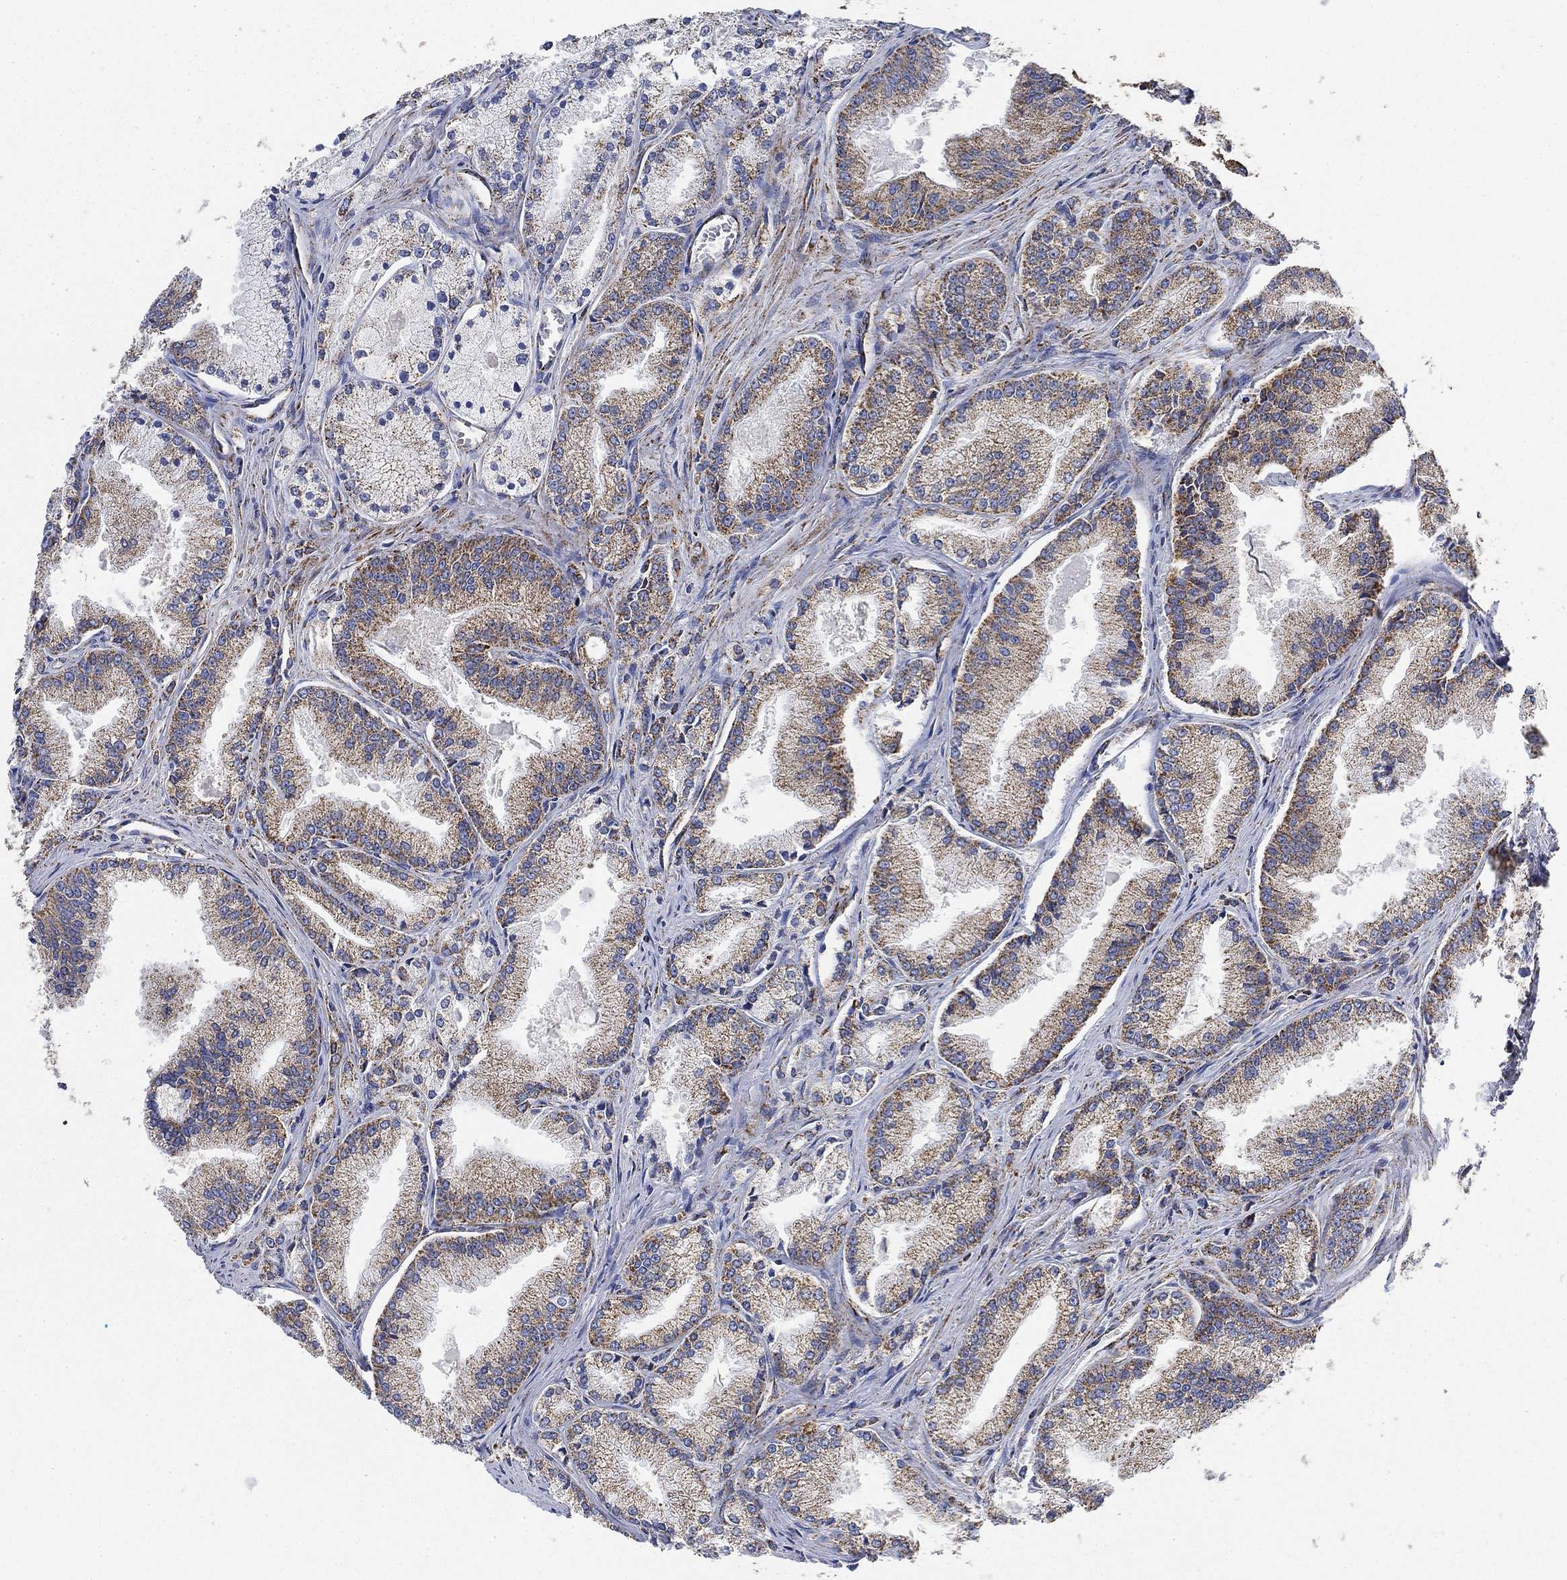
{"staining": {"intensity": "moderate", "quantity": "<25%", "location": "cytoplasmic/membranous"}, "tissue": "prostate cancer", "cell_type": "Tumor cells", "image_type": "cancer", "snomed": [{"axis": "morphology", "description": "Adenocarcinoma, NOS"}, {"axis": "morphology", "description": "Adenocarcinoma, High grade"}, {"axis": "topography", "description": "Prostate"}], "caption": "IHC (DAB) staining of prostate cancer shows moderate cytoplasmic/membranous protein expression in approximately <25% of tumor cells.", "gene": "NDUFS3", "patient": {"sex": "male", "age": 70}}